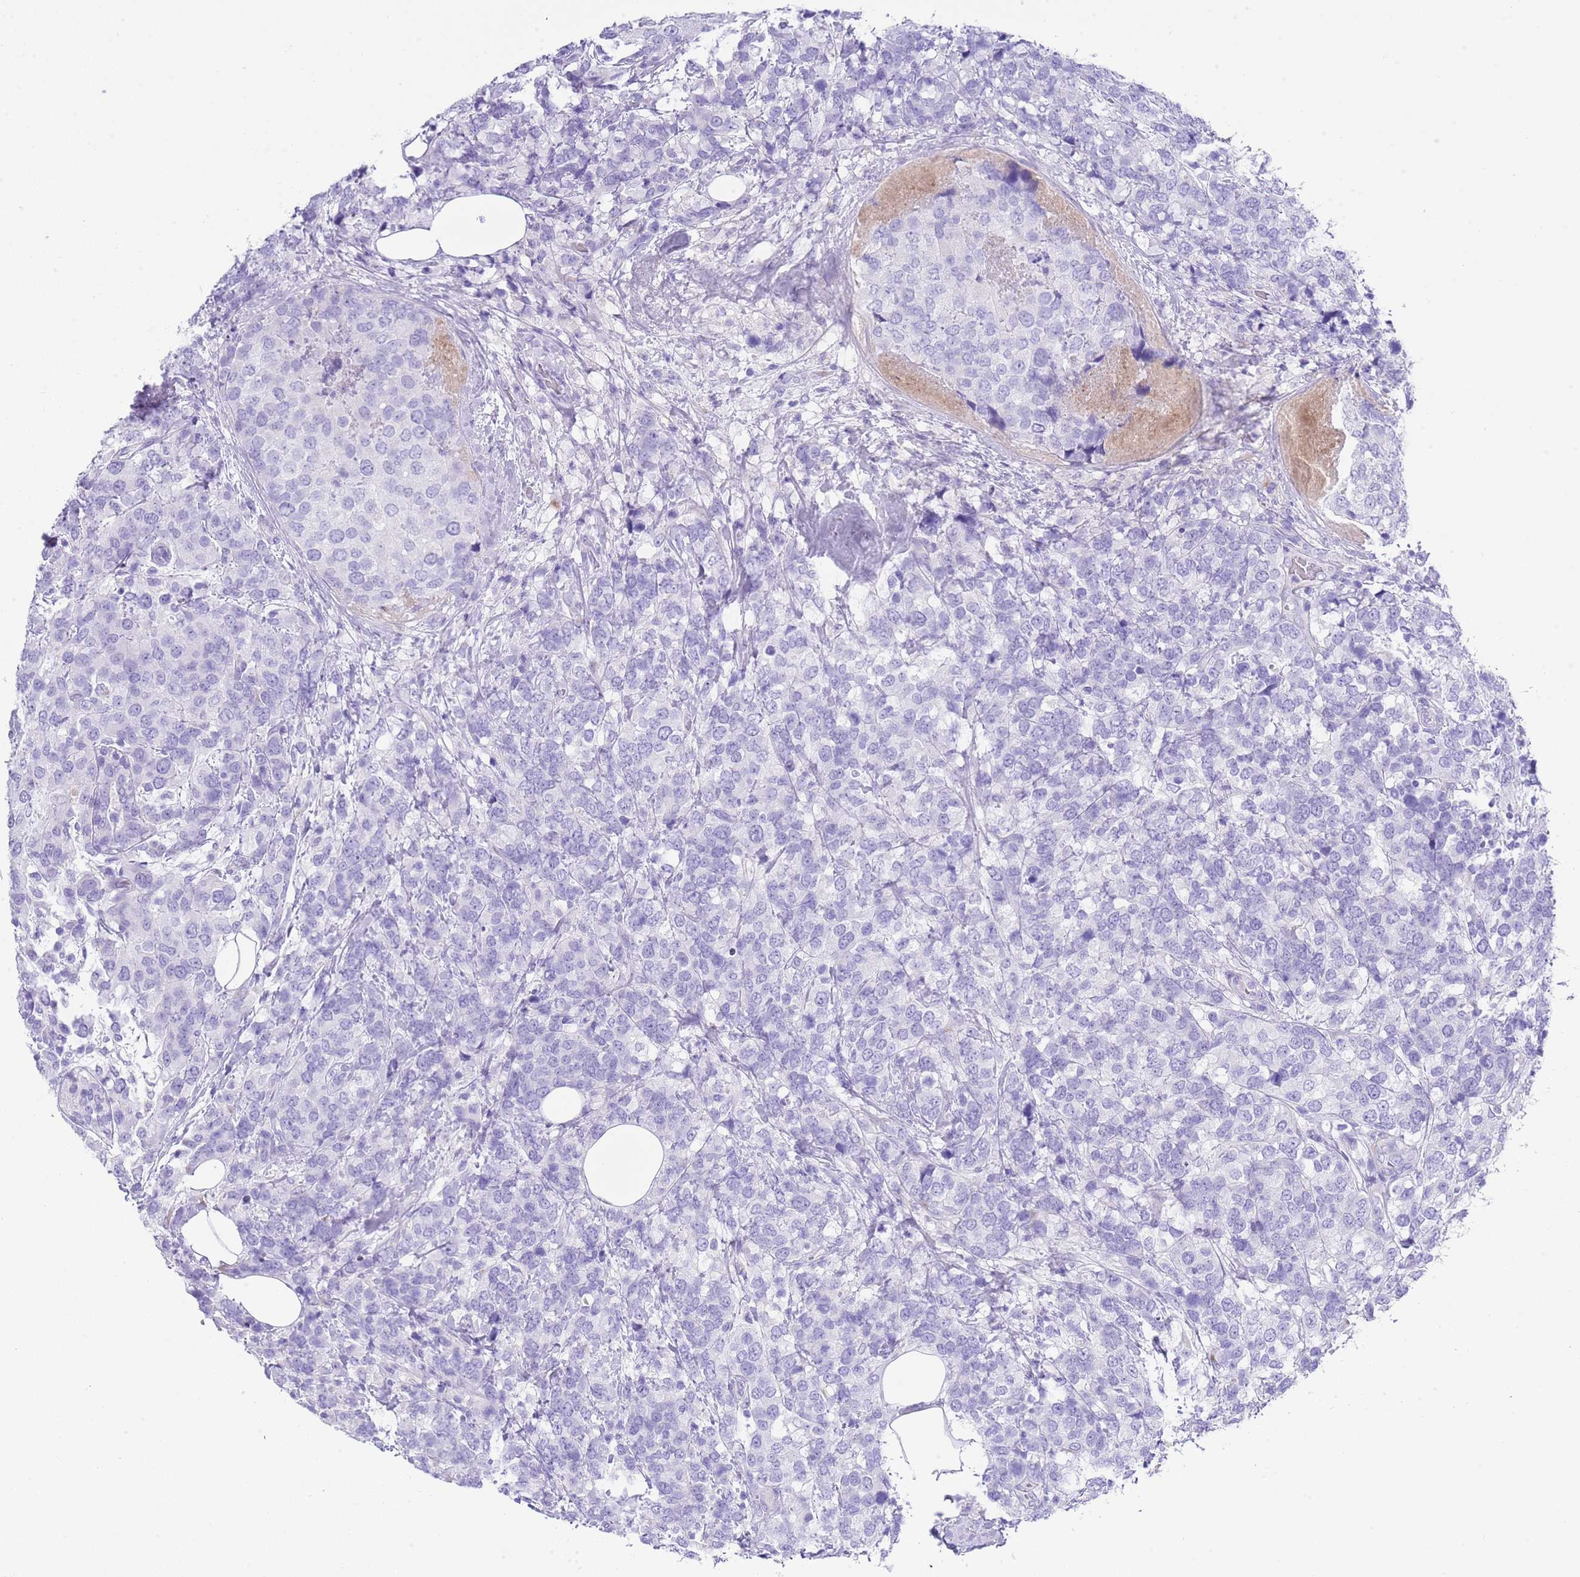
{"staining": {"intensity": "negative", "quantity": "none", "location": "none"}, "tissue": "breast cancer", "cell_type": "Tumor cells", "image_type": "cancer", "snomed": [{"axis": "morphology", "description": "Lobular carcinoma"}, {"axis": "topography", "description": "Breast"}], "caption": "Lobular carcinoma (breast) was stained to show a protein in brown. There is no significant positivity in tumor cells. (DAB (3,3'-diaminobenzidine) immunohistochemistry visualized using brightfield microscopy, high magnification).", "gene": "ABHD17C", "patient": {"sex": "female", "age": 59}}